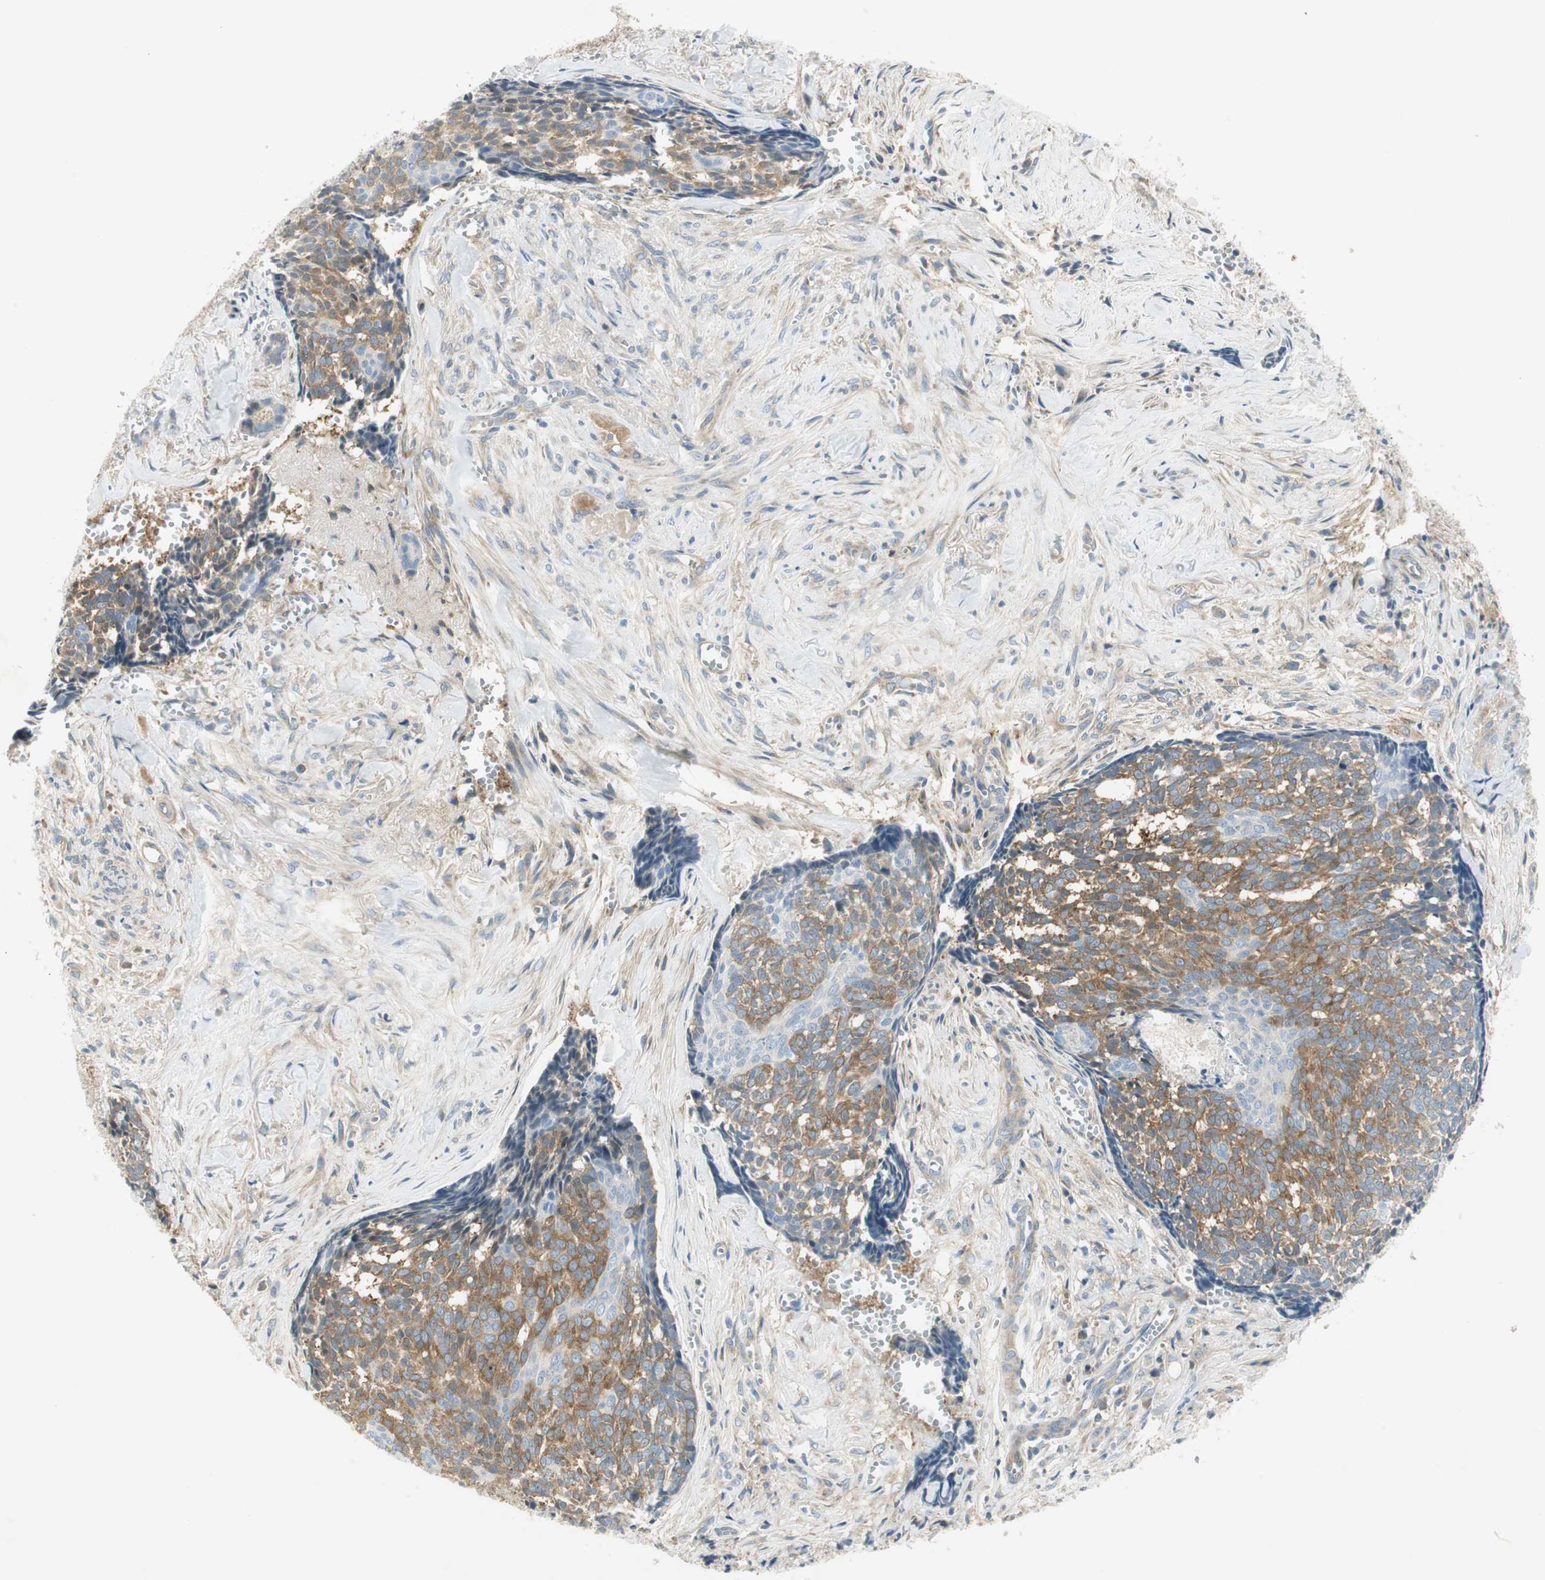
{"staining": {"intensity": "strong", "quantity": ">75%", "location": "cytoplasmic/membranous"}, "tissue": "skin cancer", "cell_type": "Tumor cells", "image_type": "cancer", "snomed": [{"axis": "morphology", "description": "Basal cell carcinoma"}, {"axis": "topography", "description": "Skin"}], "caption": "Protein expression analysis of skin basal cell carcinoma shows strong cytoplasmic/membranous staining in about >75% of tumor cells.", "gene": "STON1-GTF2A1L", "patient": {"sex": "male", "age": 84}}